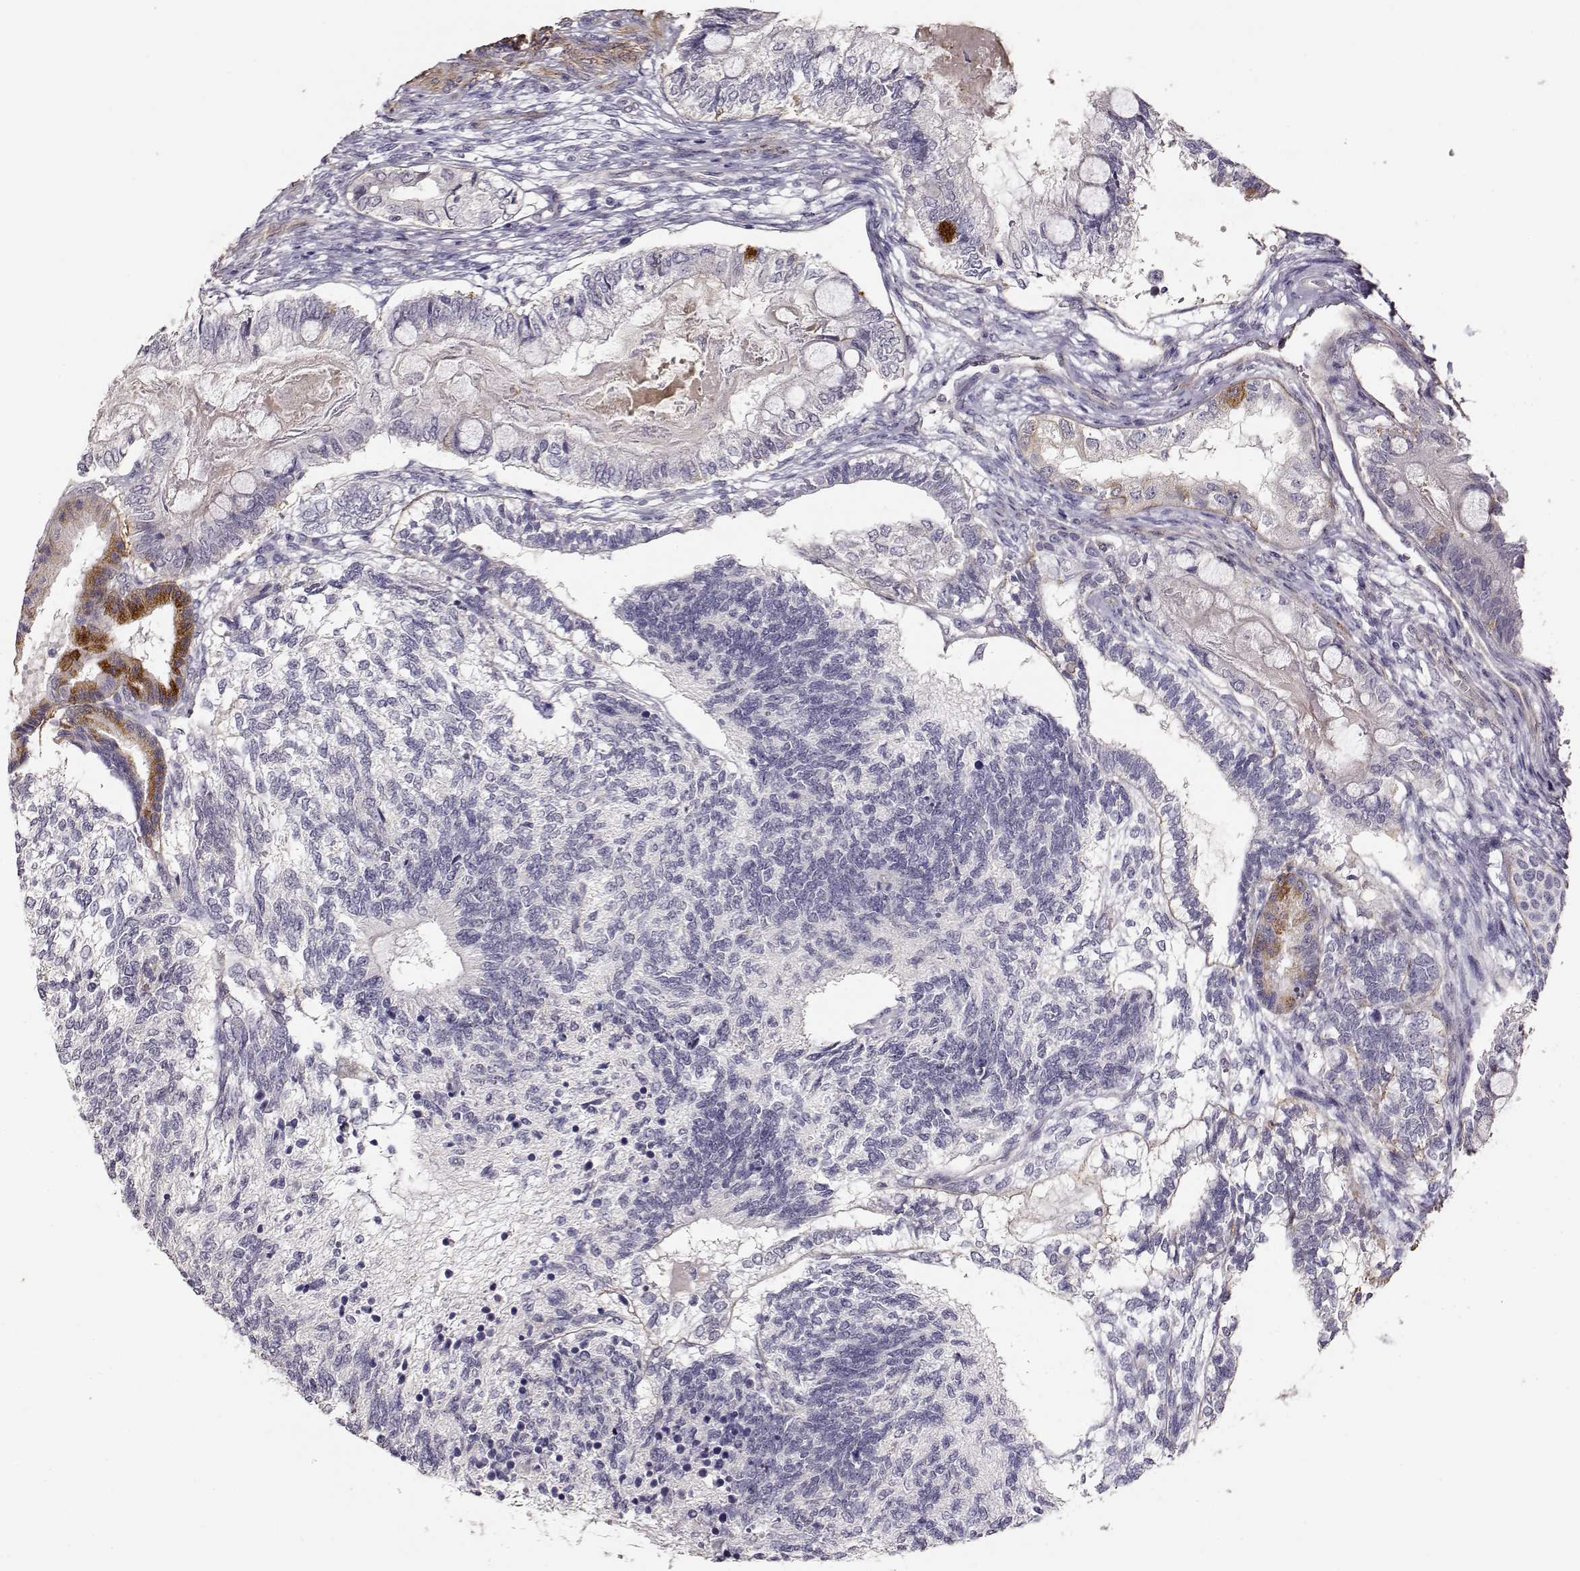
{"staining": {"intensity": "negative", "quantity": "none", "location": "none"}, "tissue": "testis cancer", "cell_type": "Tumor cells", "image_type": "cancer", "snomed": [{"axis": "morphology", "description": "Seminoma, NOS"}, {"axis": "morphology", "description": "Carcinoma, Embryonal, NOS"}, {"axis": "topography", "description": "Testis"}], "caption": "A micrograph of testis cancer (embryonal carcinoma) stained for a protein exhibits no brown staining in tumor cells.", "gene": "LAMA5", "patient": {"sex": "male", "age": 41}}